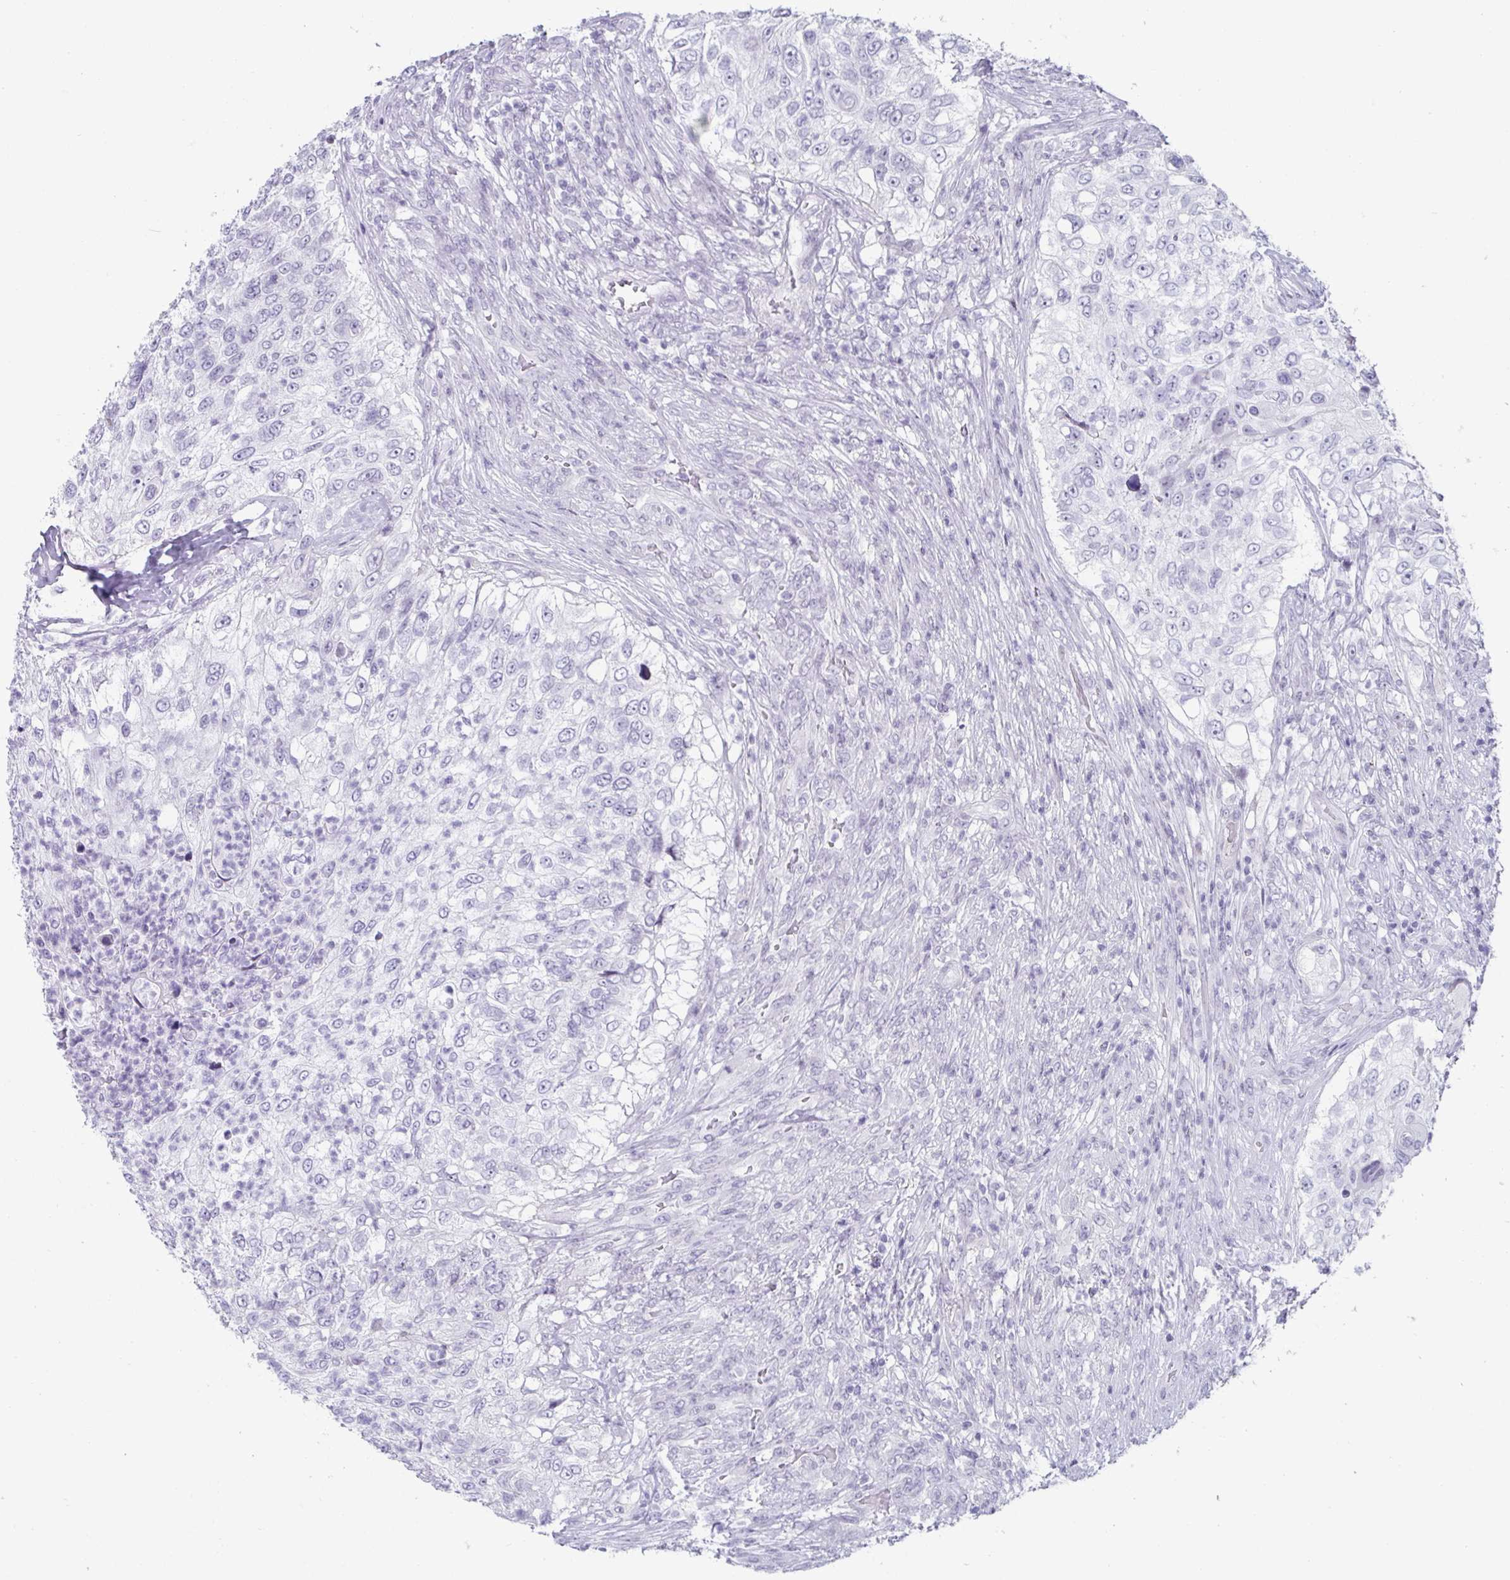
{"staining": {"intensity": "negative", "quantity": "none", "location": "none"}, "tissue": "urothelial cancer", "cell_type": "Tumor cells", "image_type": "cancer", "snomed": [{"axis": "morphology", "description": "Urothelial carcinoma, High grade"}, {"axis": "topography", "description": "Urinary bladder"}], "caption": "An immunohistochemistry image of urothelial cancer is shown. There is no staining in tumor cells of urothelial cancer. The staining is performed using DAB (3,3'-diaminobenzidine) brown chromogen with nuclei counter-stained in using hematoxylin.", "gene": "VSIG10L", "patient": {"sex": "female", "age": 60}}